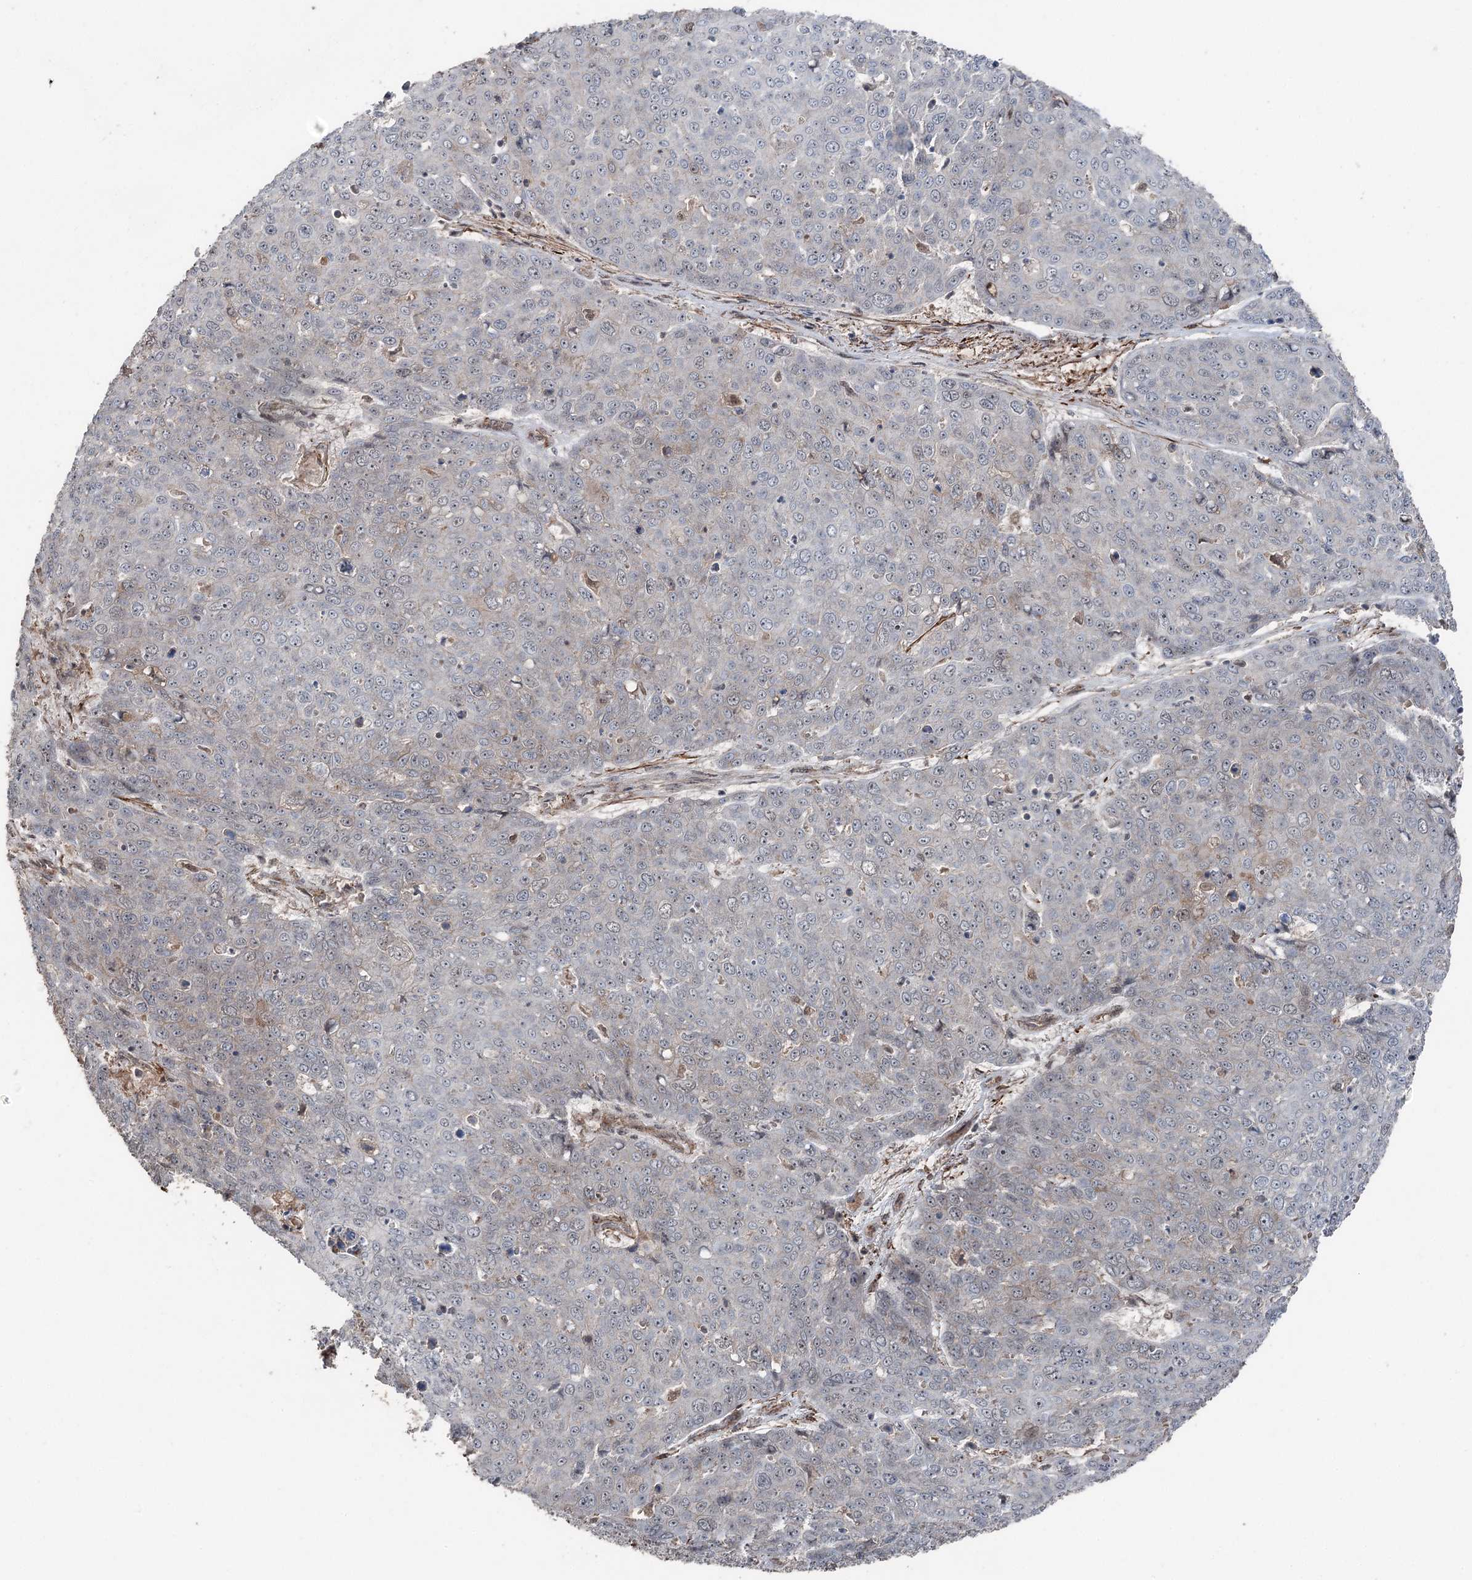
{"staining": {"intensity": "negative", "quantity": "none", "location": "none"}, "tissue": "skin cancer", "cell_type": "Tumor cells", "image_type": "cancer", "snomed": [{"axis": "morphology", "description": "Squamous cell carcinoma, NOS"}, {"axis": "topography", "description": "Skin"}], "caption": "DAB immunohistochemical staining of squamous cell carcinoma (skin) demonstrates no significant staining in tumor cells.", "gene": "CCDC82", "patient": {"sex": "male", "age": 71}}